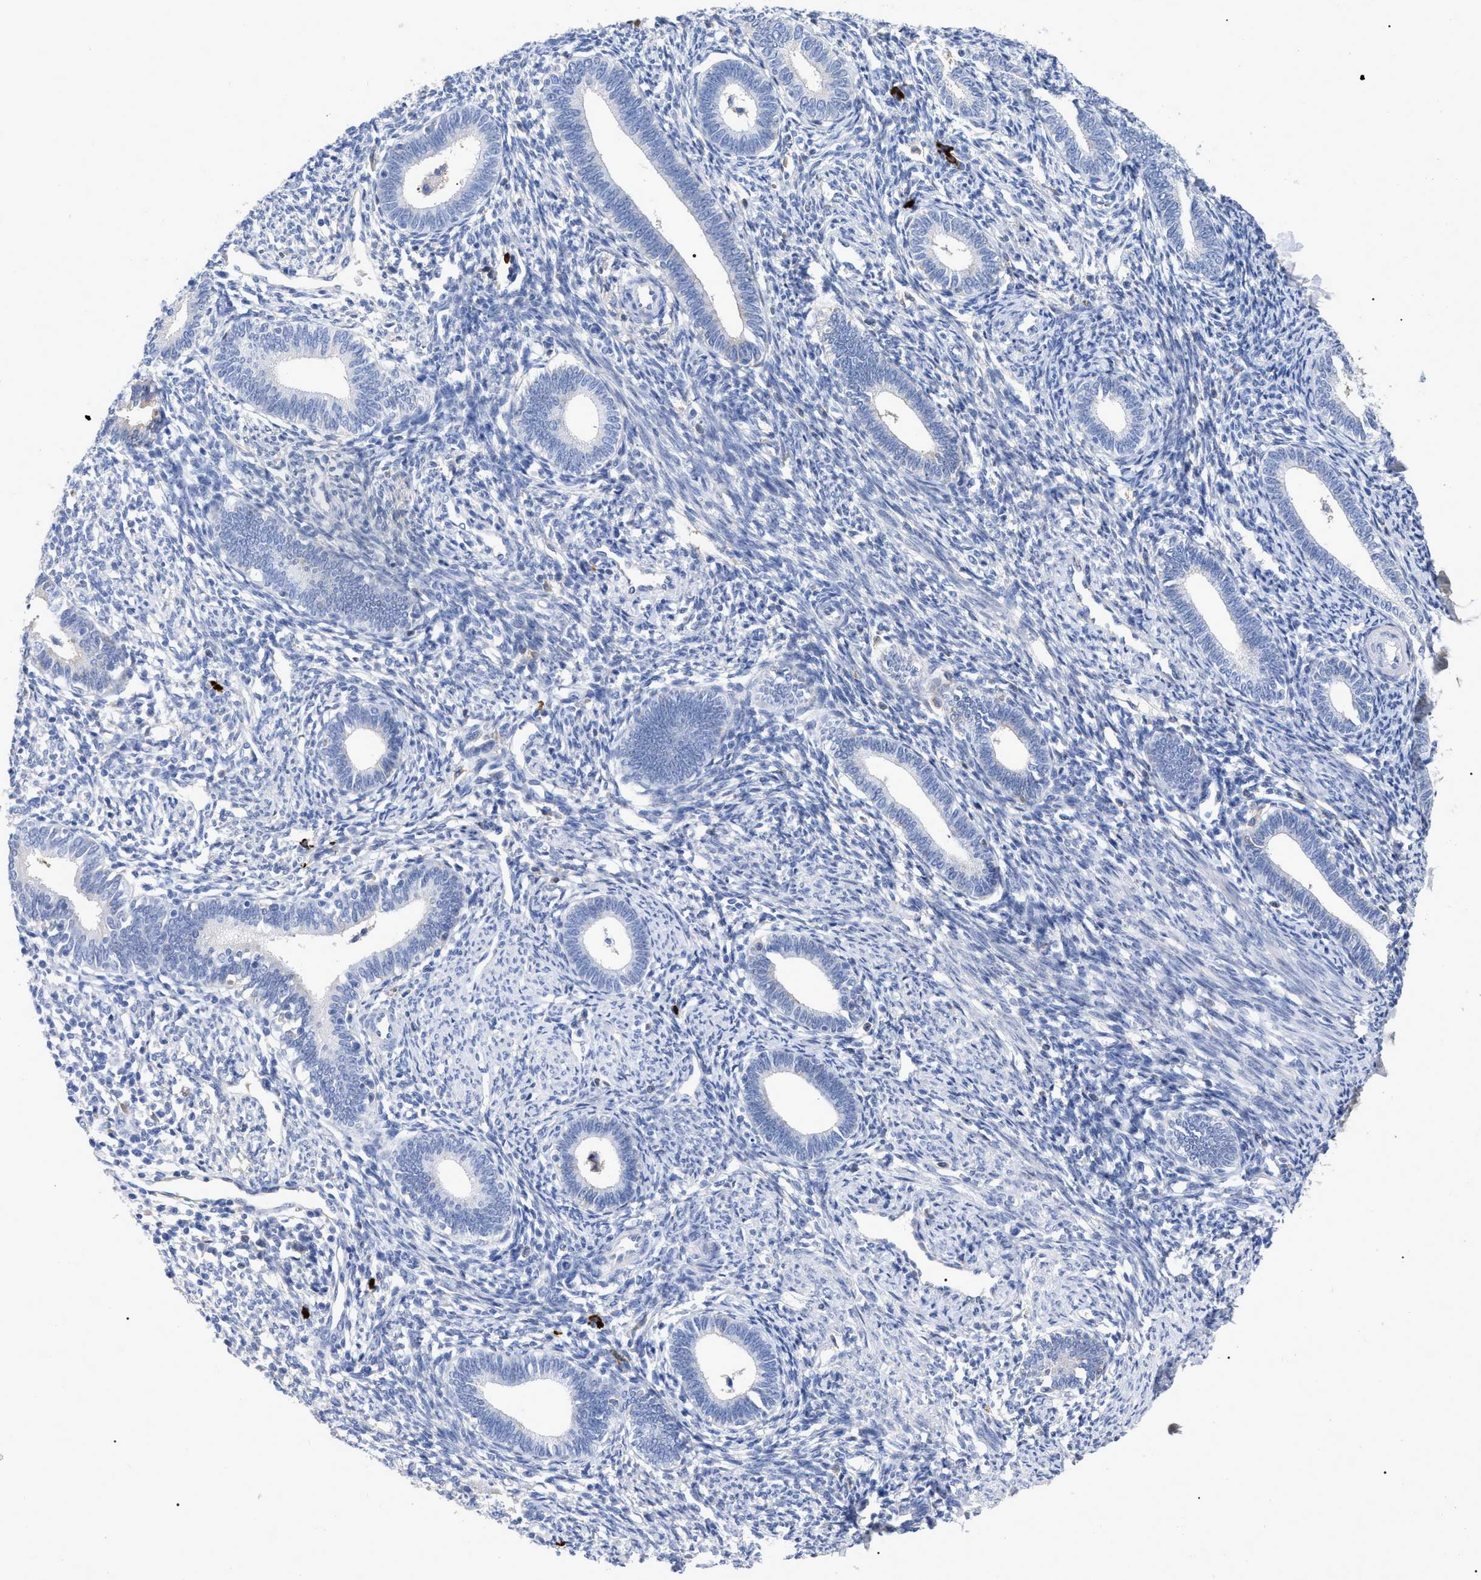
{"staining": {"intensity": "negative", "quantity": "none", "location": "none"}, "tissue": "endometrium", "cell_type": "Cells in endometrial stroma", "image_type": "normal", "snomed": [{"axis": "morphology", "description": "Normal tissue, NOS"}, {"axis": "topography", "description": "Endometrium"}], "caption": "Endometrium stained for a protein using immunohistochemistry (IHC) reveals no expression cells in endometrial stroma.", "gene": "IGHV5", "patient": {"sex": "female", "age": 41}}